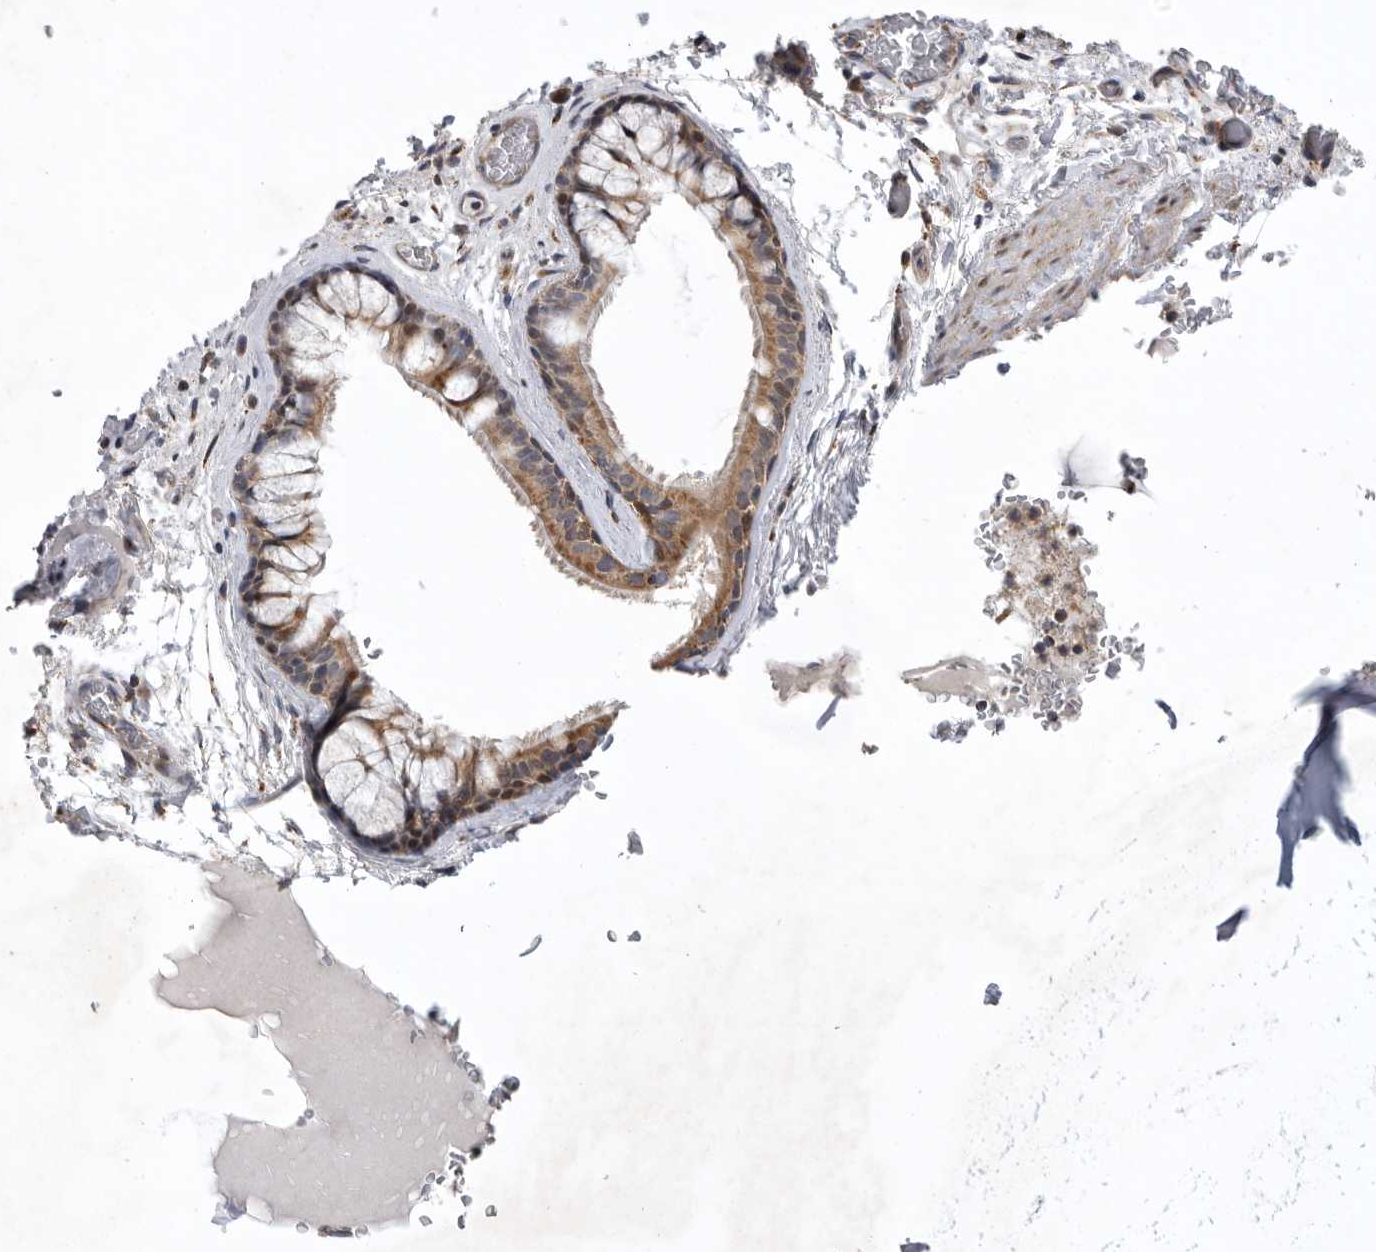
{"staining": {"intensity": "moderate", "quantity": ">75%", "location": "cytoplasmic/membranous"}, "tissue": "bronchus", "cell_type": "Respiratory epithelial cells", "image_type": "normal", "snomed": [{"axis": "morphology", "description": "Normal tissue, NOS"}, {"axis": "topography", "description": "Cartilage tissue"}], "caption": "Immunohistochemistry (IHC) micrograph of normal bronchus stained for a protein (brown), which displays medium levels of moderate cytoplasmic/membranous positivity in approximately >75% of respiratory epithelial cells.", "gene": "MPZL1", "patient": {"sex": "female", "age": 63}}